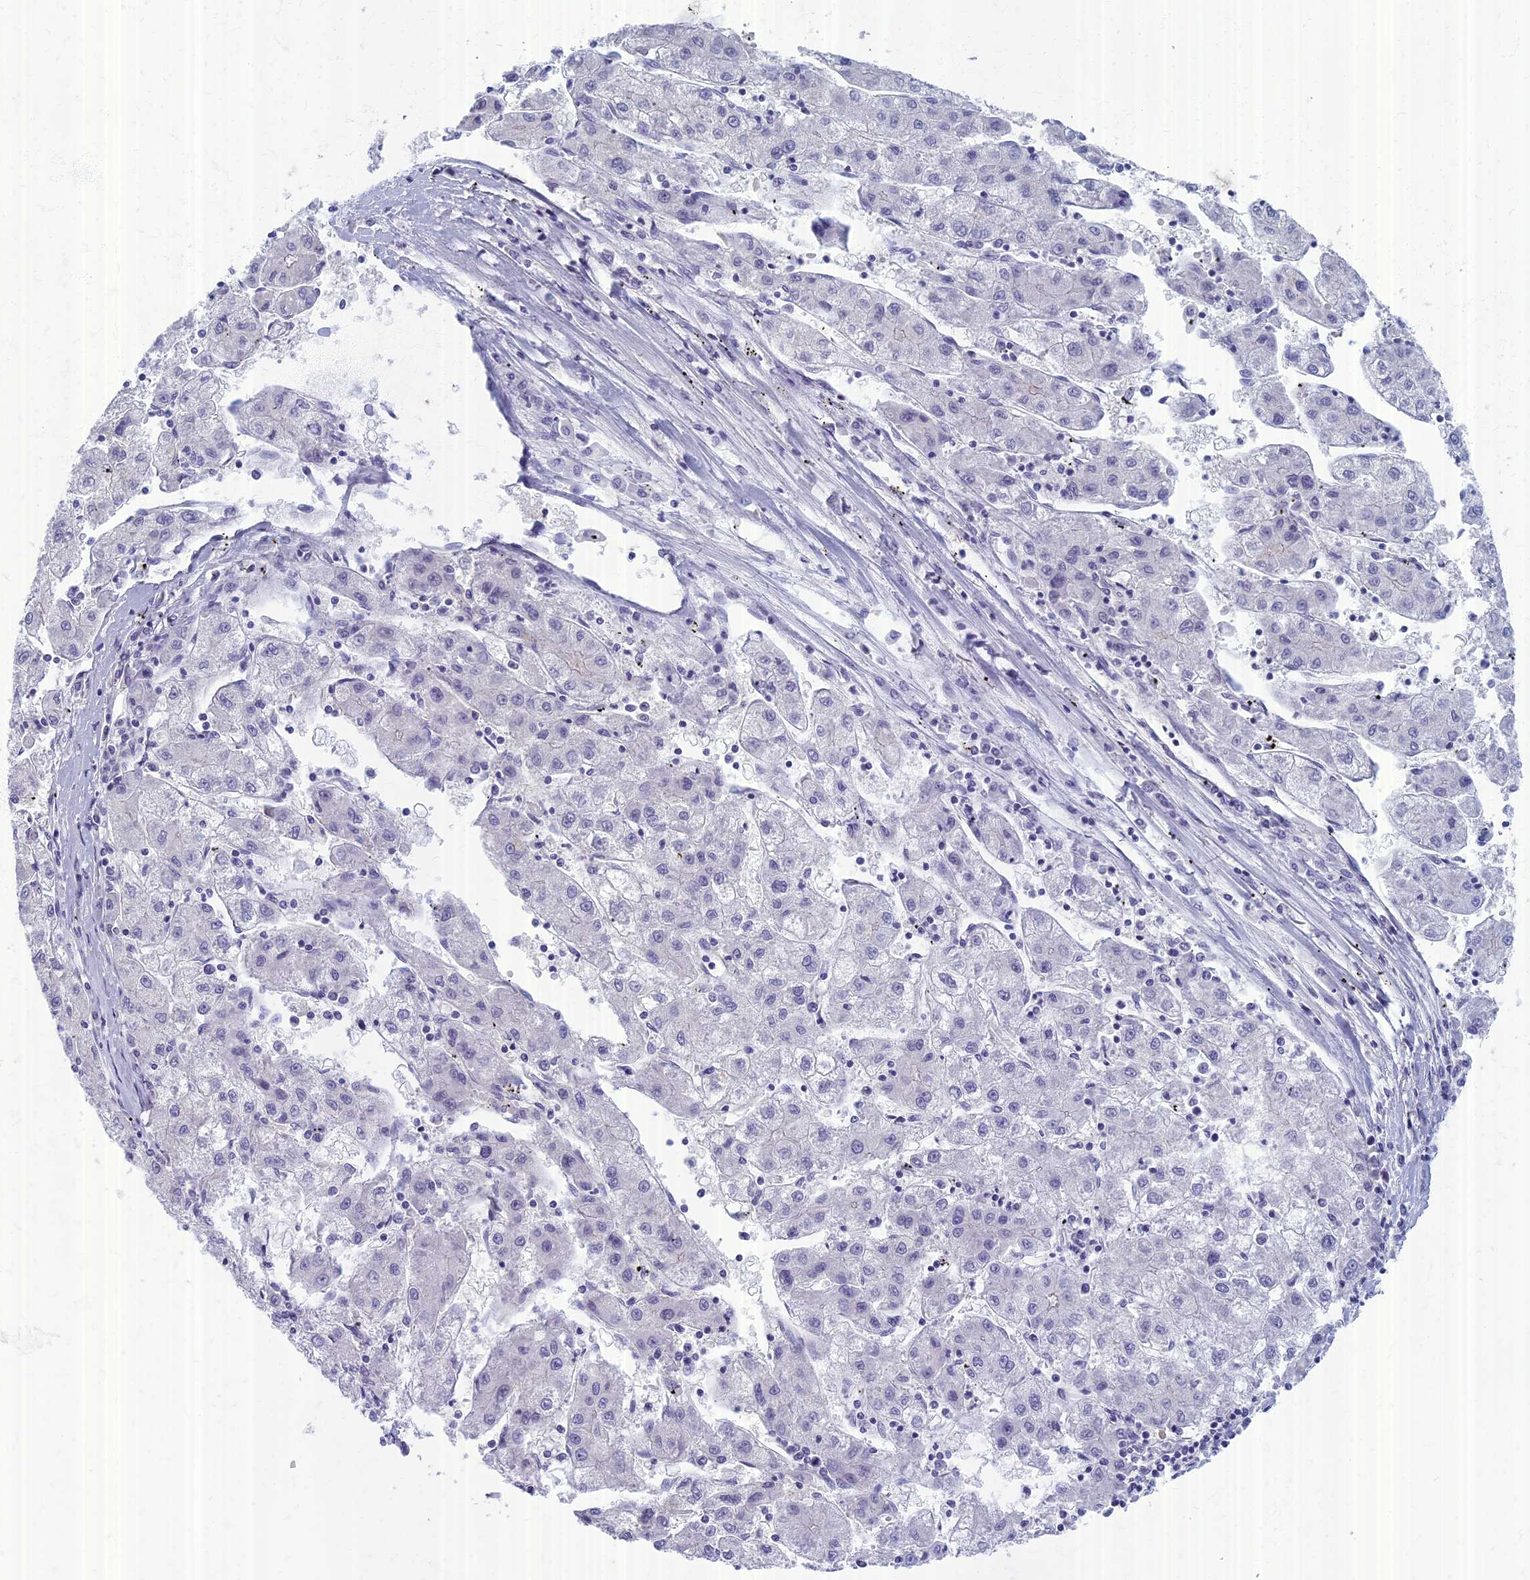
{"staining": {"intensity": "negative", "quantity": "none", "location": "none"}, "tissue": "liver cancer", "cell_type": "Tumor cells", "image_type": "cancer", "snomed": [{"axis": "morphology", "description": "Carcinoma, Hepatocellular, NOS"}, {"axis": "topography", "description": "Liver"}], "caption": "There is no significant staining in tumor cells of liver cancer.", "gene": "AP4E1", "patient": {"sex": "male", "age": 72}}